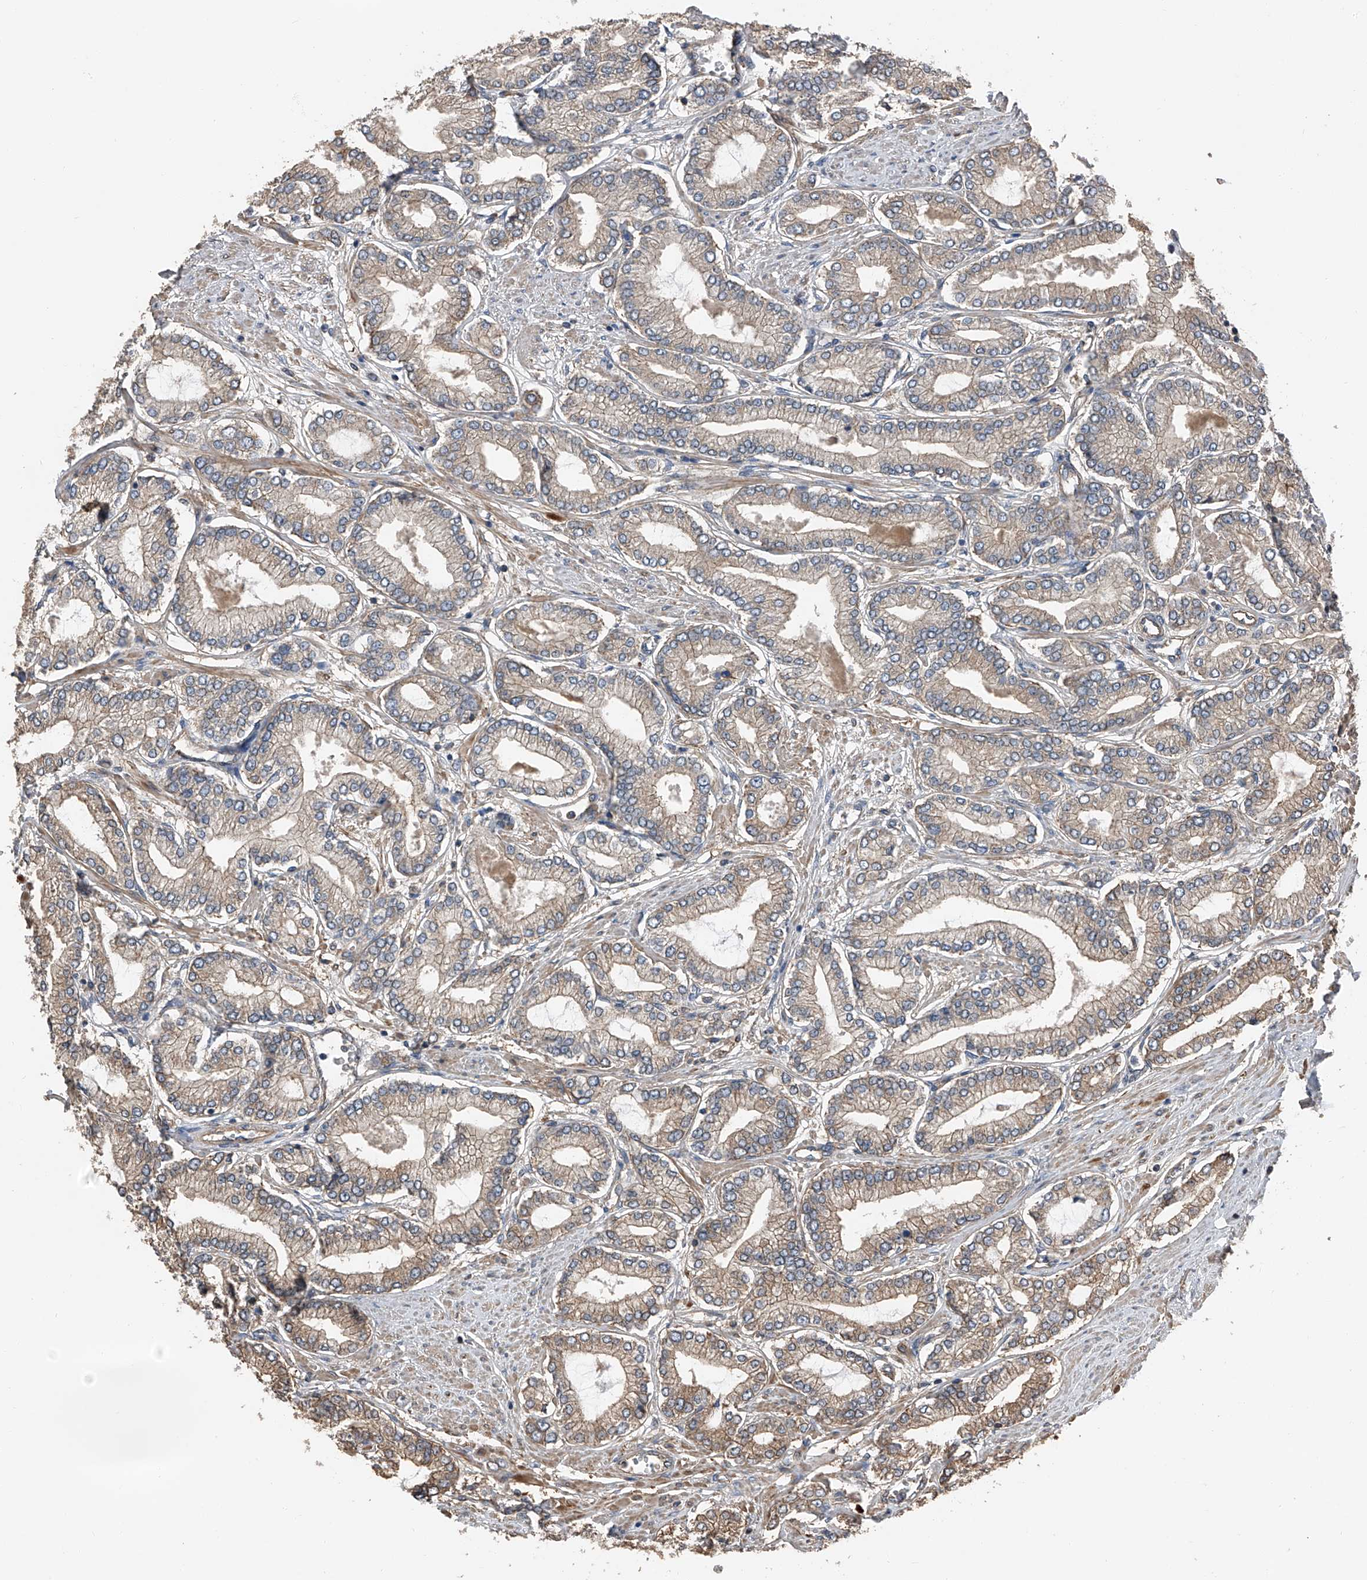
{"staining": {"intensity": "moderate", "quantity": "25%-75%", "location": "cytoplasmic/membranous"}, "tissue": "prostate cancer", "cell_type": "Tumor cells", "image_type": "cancer", "snomed": [{"axis": "morphology", "description": "Adenocarcinoma, Low grade"}, {"axis": "topography", "description": "Prostate"}], "caption": "Human adenocarcinoma (low-grade) (prostate) stained with a brown dye displays moderate cytoplasmic/membranous positive expression in approximately 25%-75% of tumor cells.", "gene": "KCNJ2", "patient": {"sex": "male", "age": 63}}